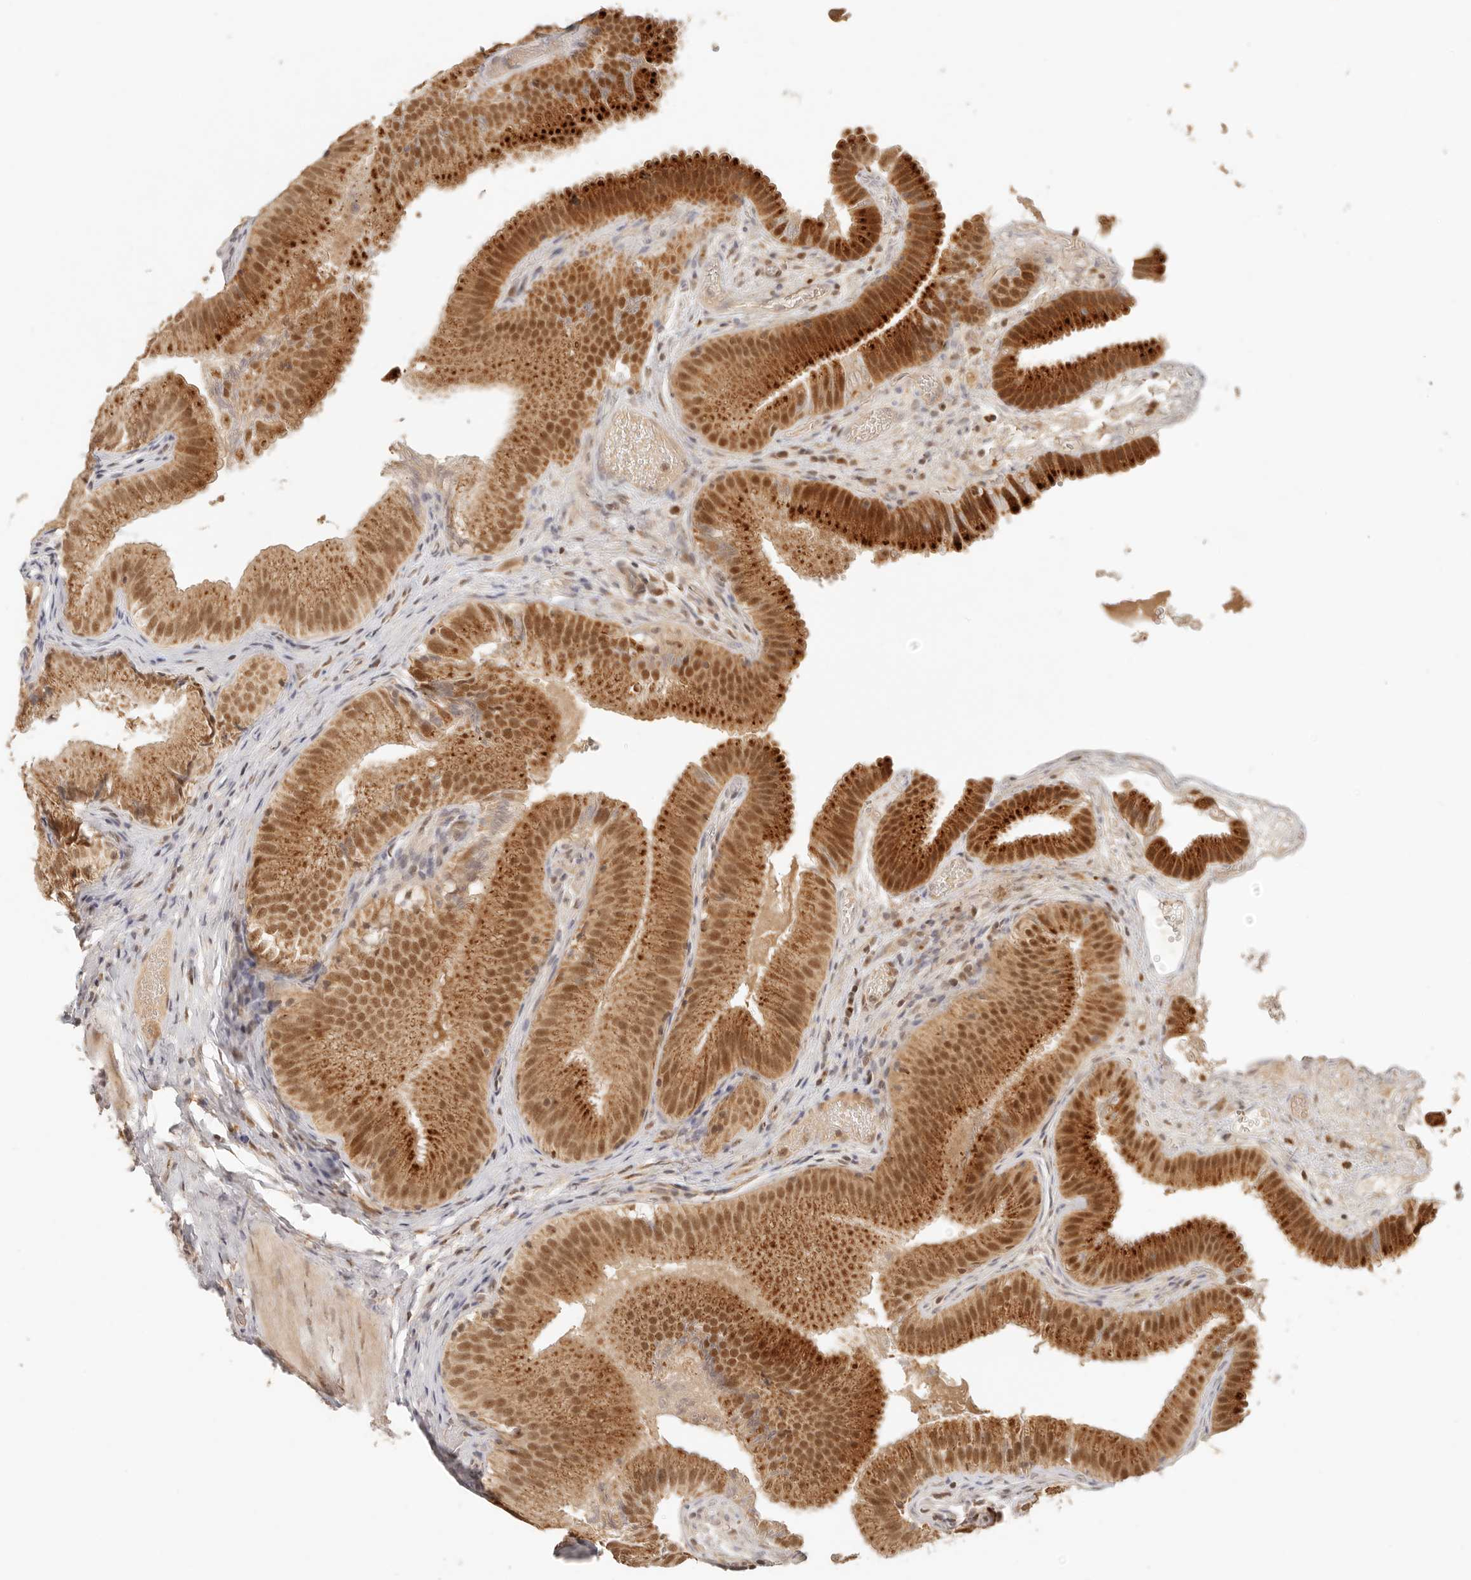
{"staining": {"intensity": "strong", "quantity": ">75%", "location": "cytoplasmic/membranous,nuclear"}, "tissue": "gallbladder", "cell_type": "Glandular cells", "image_type": "normal", "snomed": [{"axis": "morphology", "description": "Normal tissue, NOS"}, {"axis": "topography", "description": "Gallbladder"}], "caption": "Immunohistochemical staining of benign gallbladder demonstrates >75% levels of strong cytoplasmic/membranous,nuclear protein expression in approximately >75% of glandular cells. The protein is shown in brown color, while the nuclei are stained blue.", "gene": "INTS11", "patient": {"sex": "female", "age": 30}}